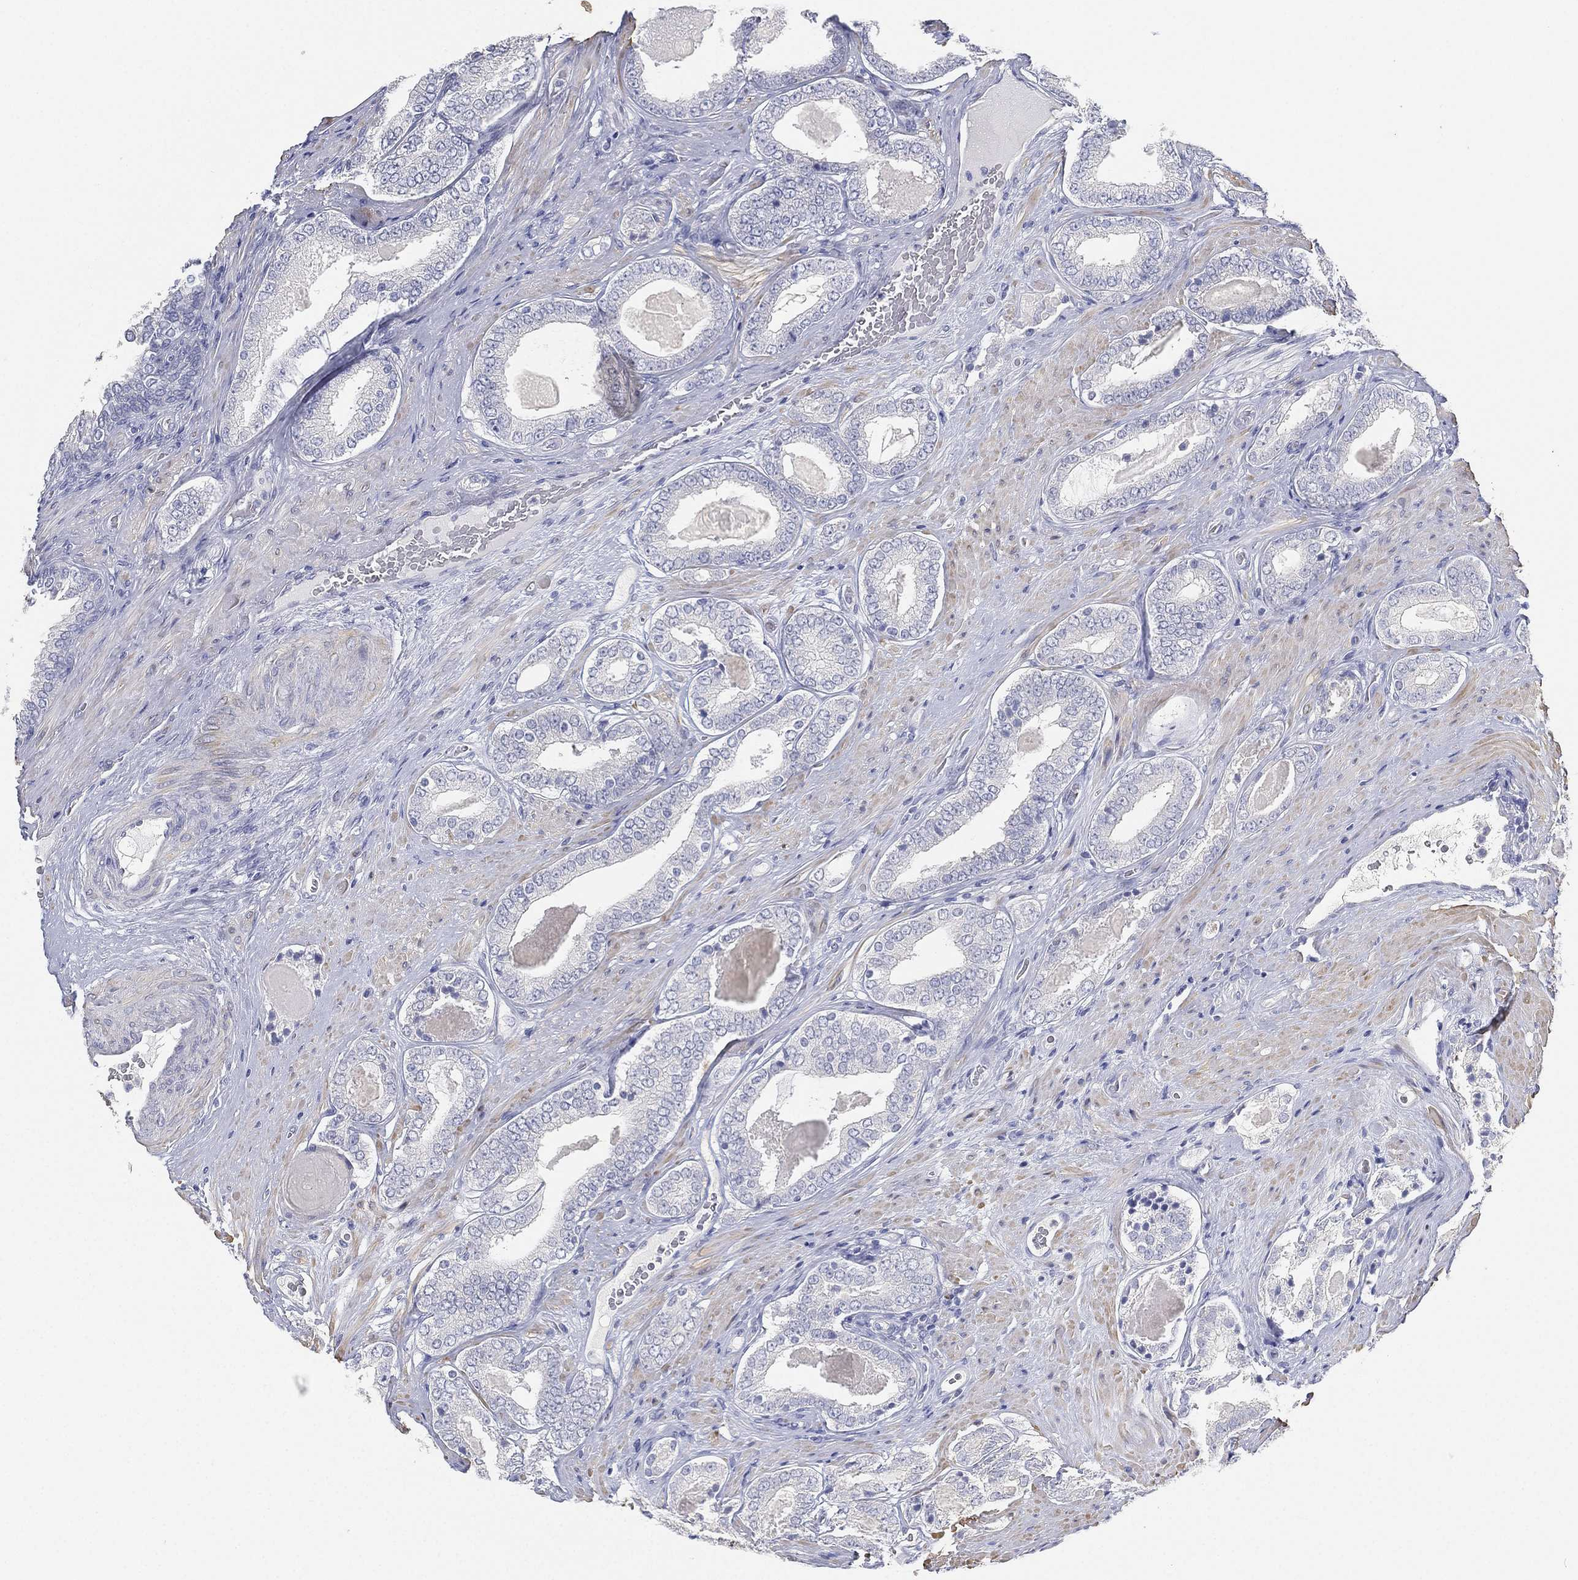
{"staining": {"intensity": "negative", "quantity": "none", "location": "none"}, "tissue": "prostate cancer", "cell_type": "Tumor cells", "image_type": "cancer", "snomed": [{"axis": "morphology", "description": "Adenocarcinoma, Low grade"}, {"axis": "topography", "description": "Prostate and seminal vesicle, NOS"}], "caption": "Immunohistochemistry (IHC) of prostate cancer (low-grade adenocarcinoma) shows no expression in tumor cells. (Immunohistochemistry, brightfield microscopy, high magnification).", "gene": "FAM187B", "patient": {"sex": "male", "age": 61}}